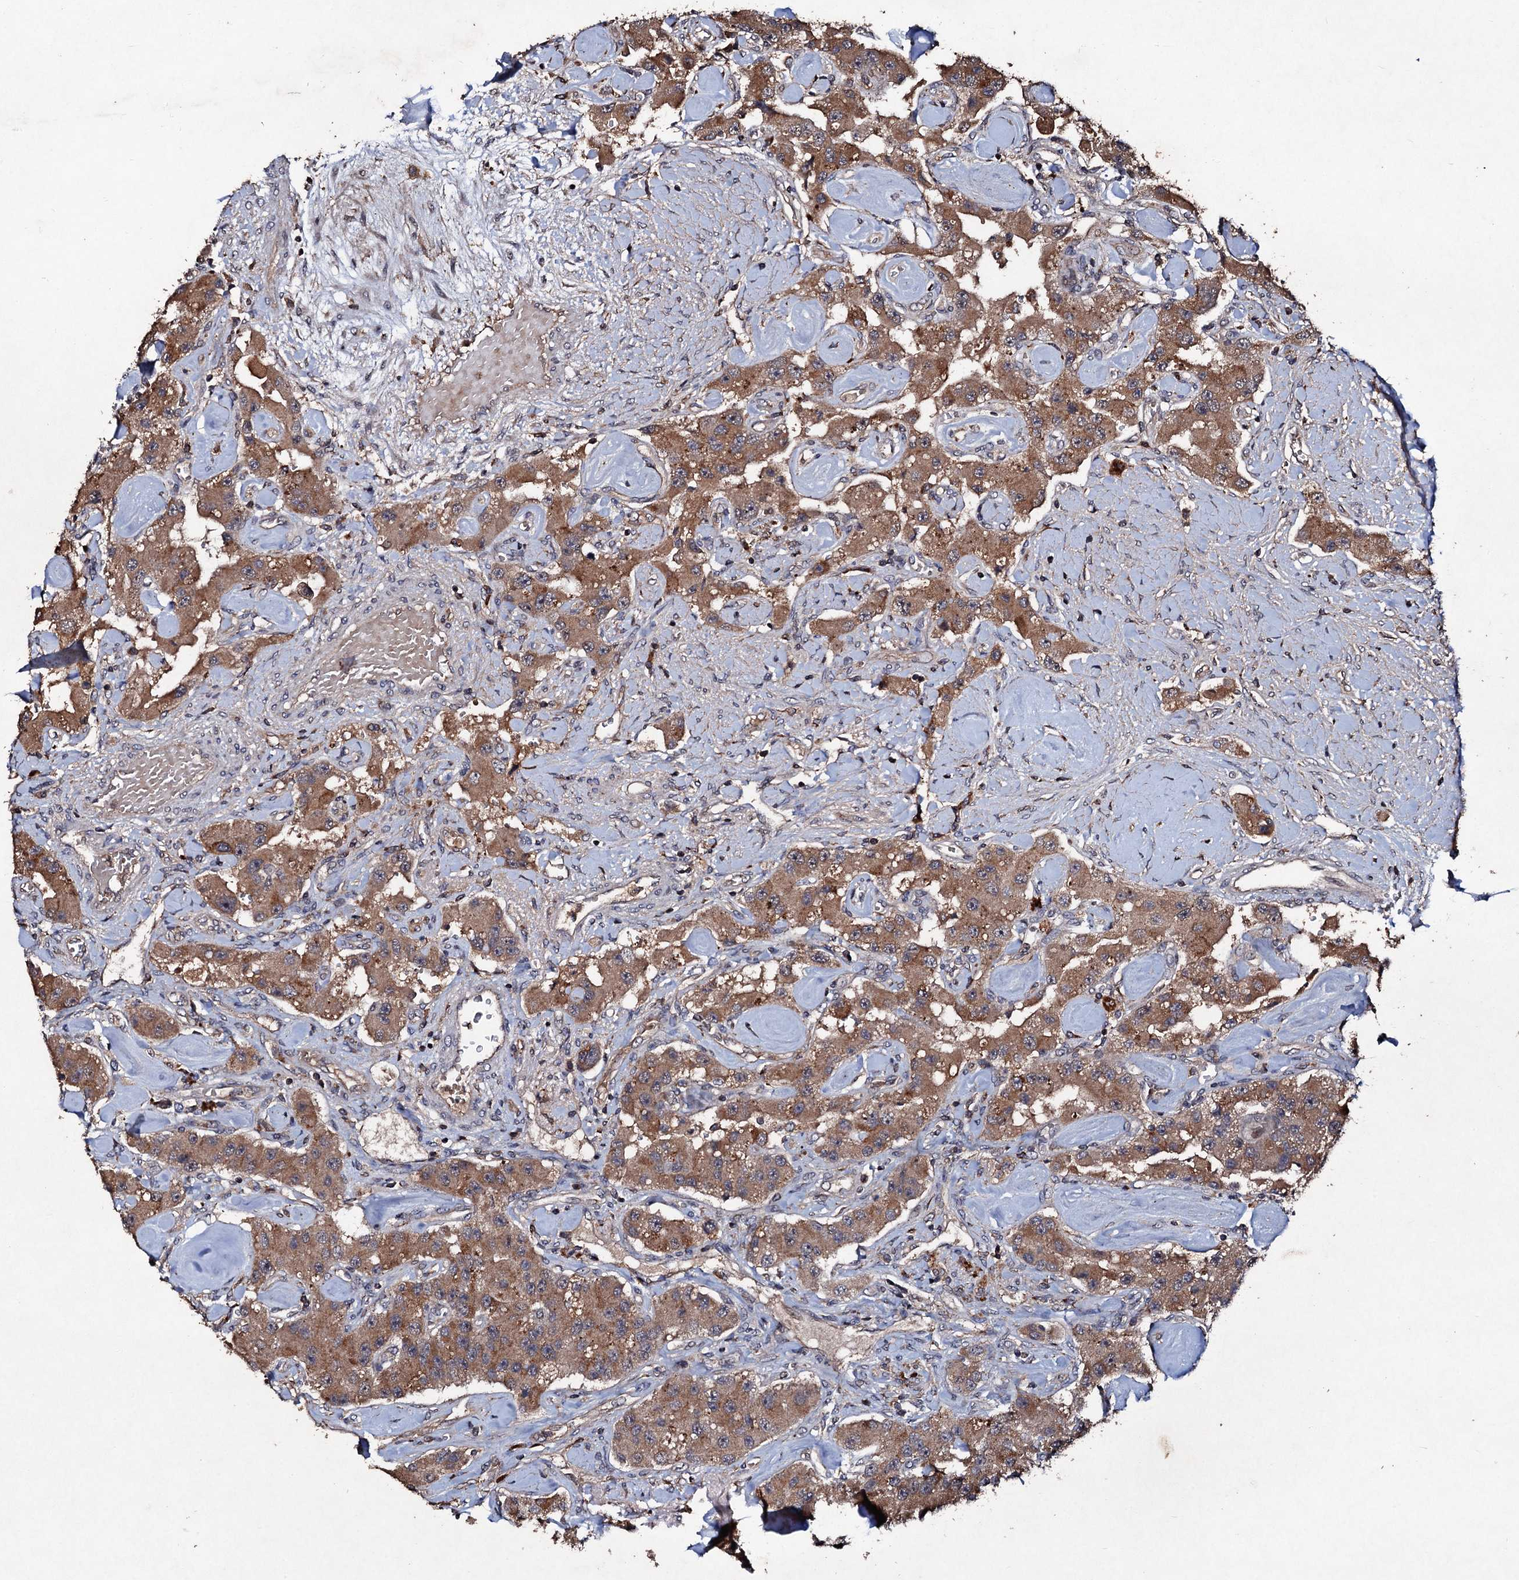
{"staining": {"intensity": "moderate", "quantity": ">75%", "location": "cytoplasmic/membranous"}, "tissue": "carcinoid", "cell_type": "Tumor cells", "image_type": "cancer", "snomed": [{"axis": "morphology", "description": "Carcinoid, malignant, NOS"}, {"axis": "topography", "description": "Pancreas"}], "caption": "An image of carcinoid stained for a protein exhibits moderate cytoplasmic/membranous brown staining in tumor cells.", "gene": "KERA", "patient": {"sex": "male", "age": 41}}